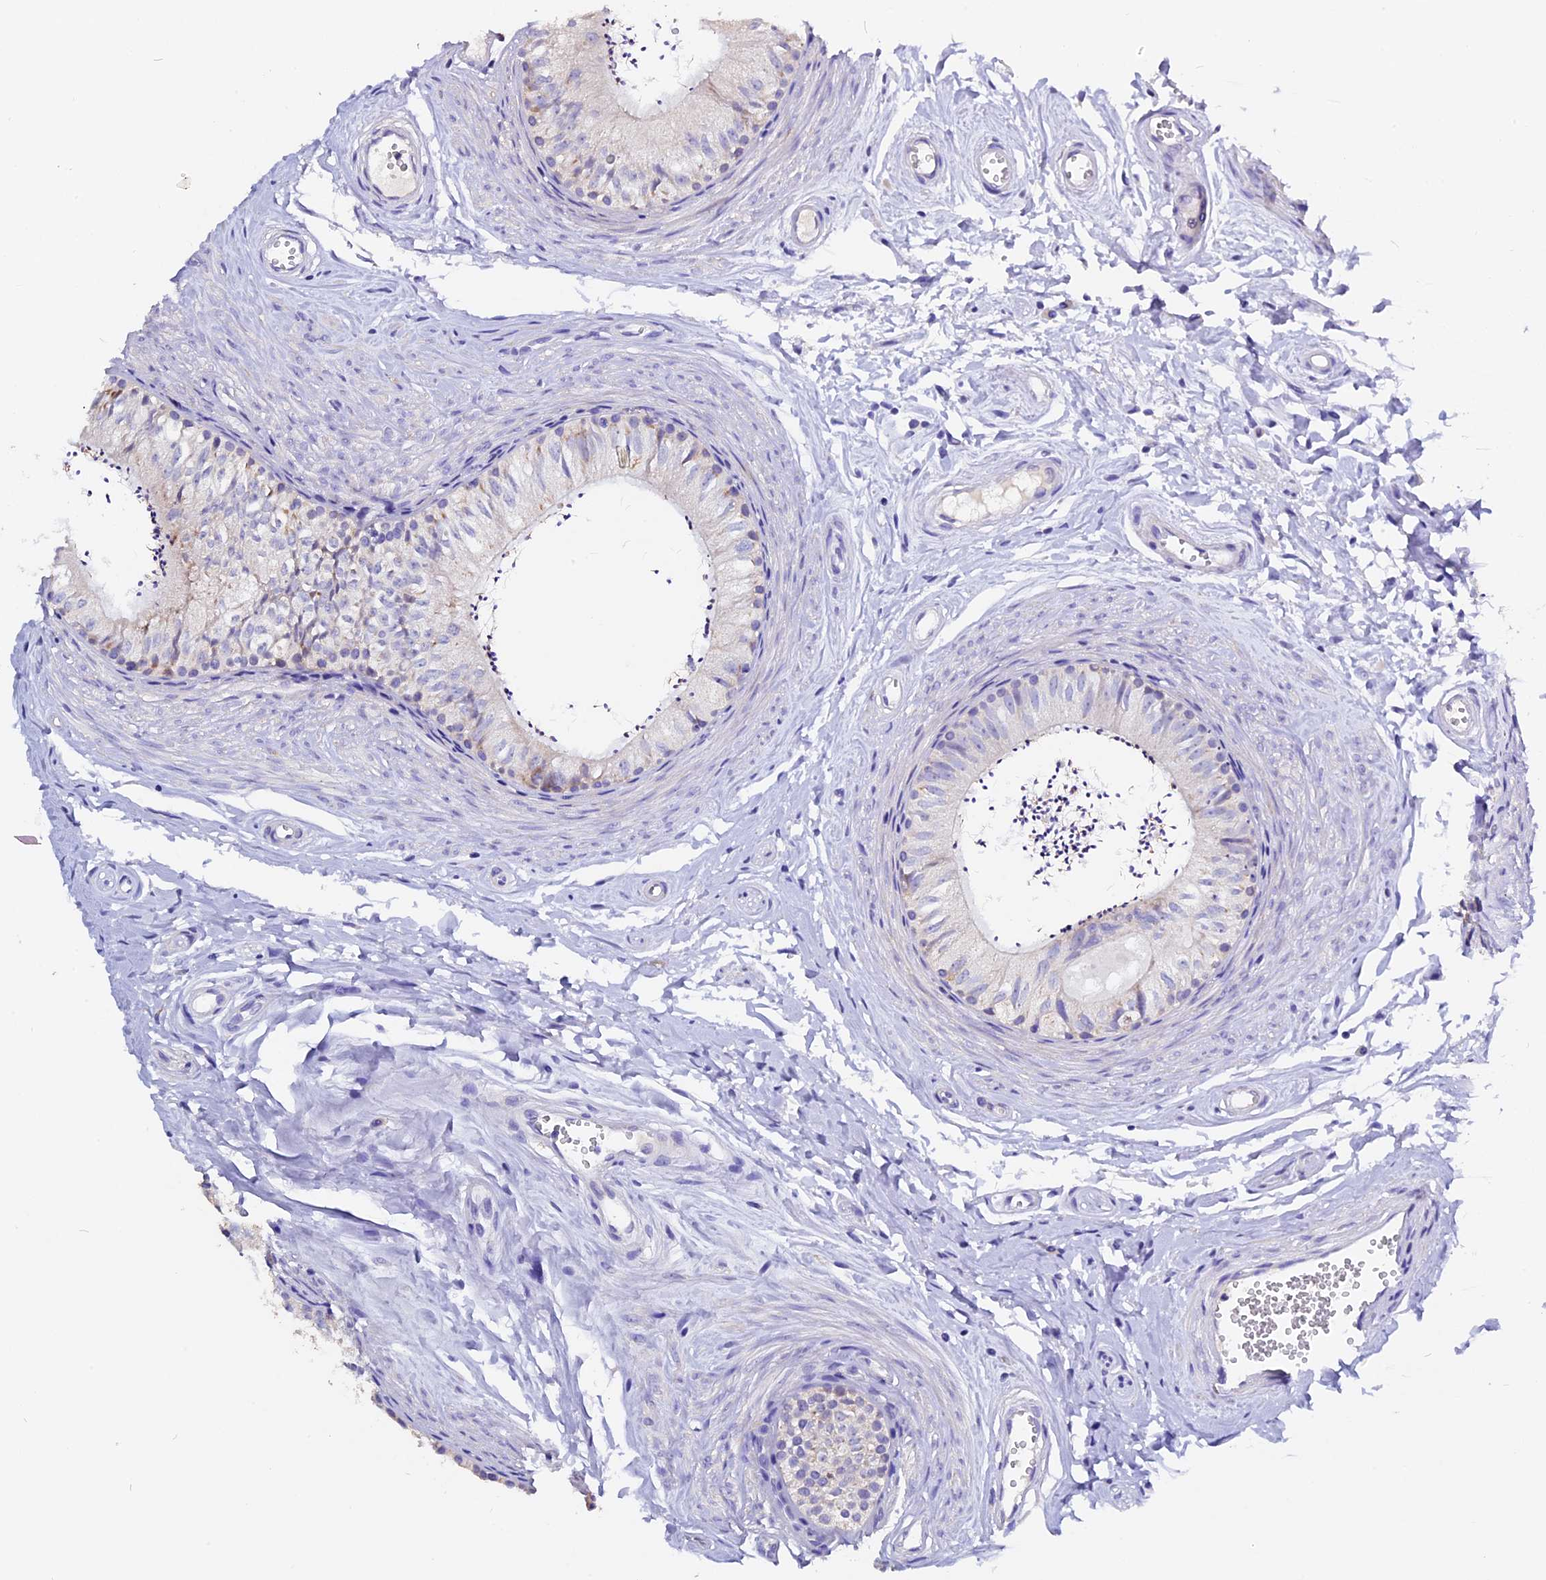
{"staining": {"intensity": "moderate", "quantity": "<25%", "location": "cytoplasmic/membranous"}, "tissue": "epididymis", "cell_type": "Glandular cells", "image_type": "normal", "snomed": [{"axis": "morphology", "description": "Normal tissue, NOS"}, {"axis": "topography", "description": "Epididymis"}], "caption": "About <25% of glandular cells in benign human epididymis reveal moderate cytoplasmic/membranous protein staining as visualized by brown immunohistochemical staining.", "gene": "FBXW9", "patient": {"sex": "male", "age": 56}}